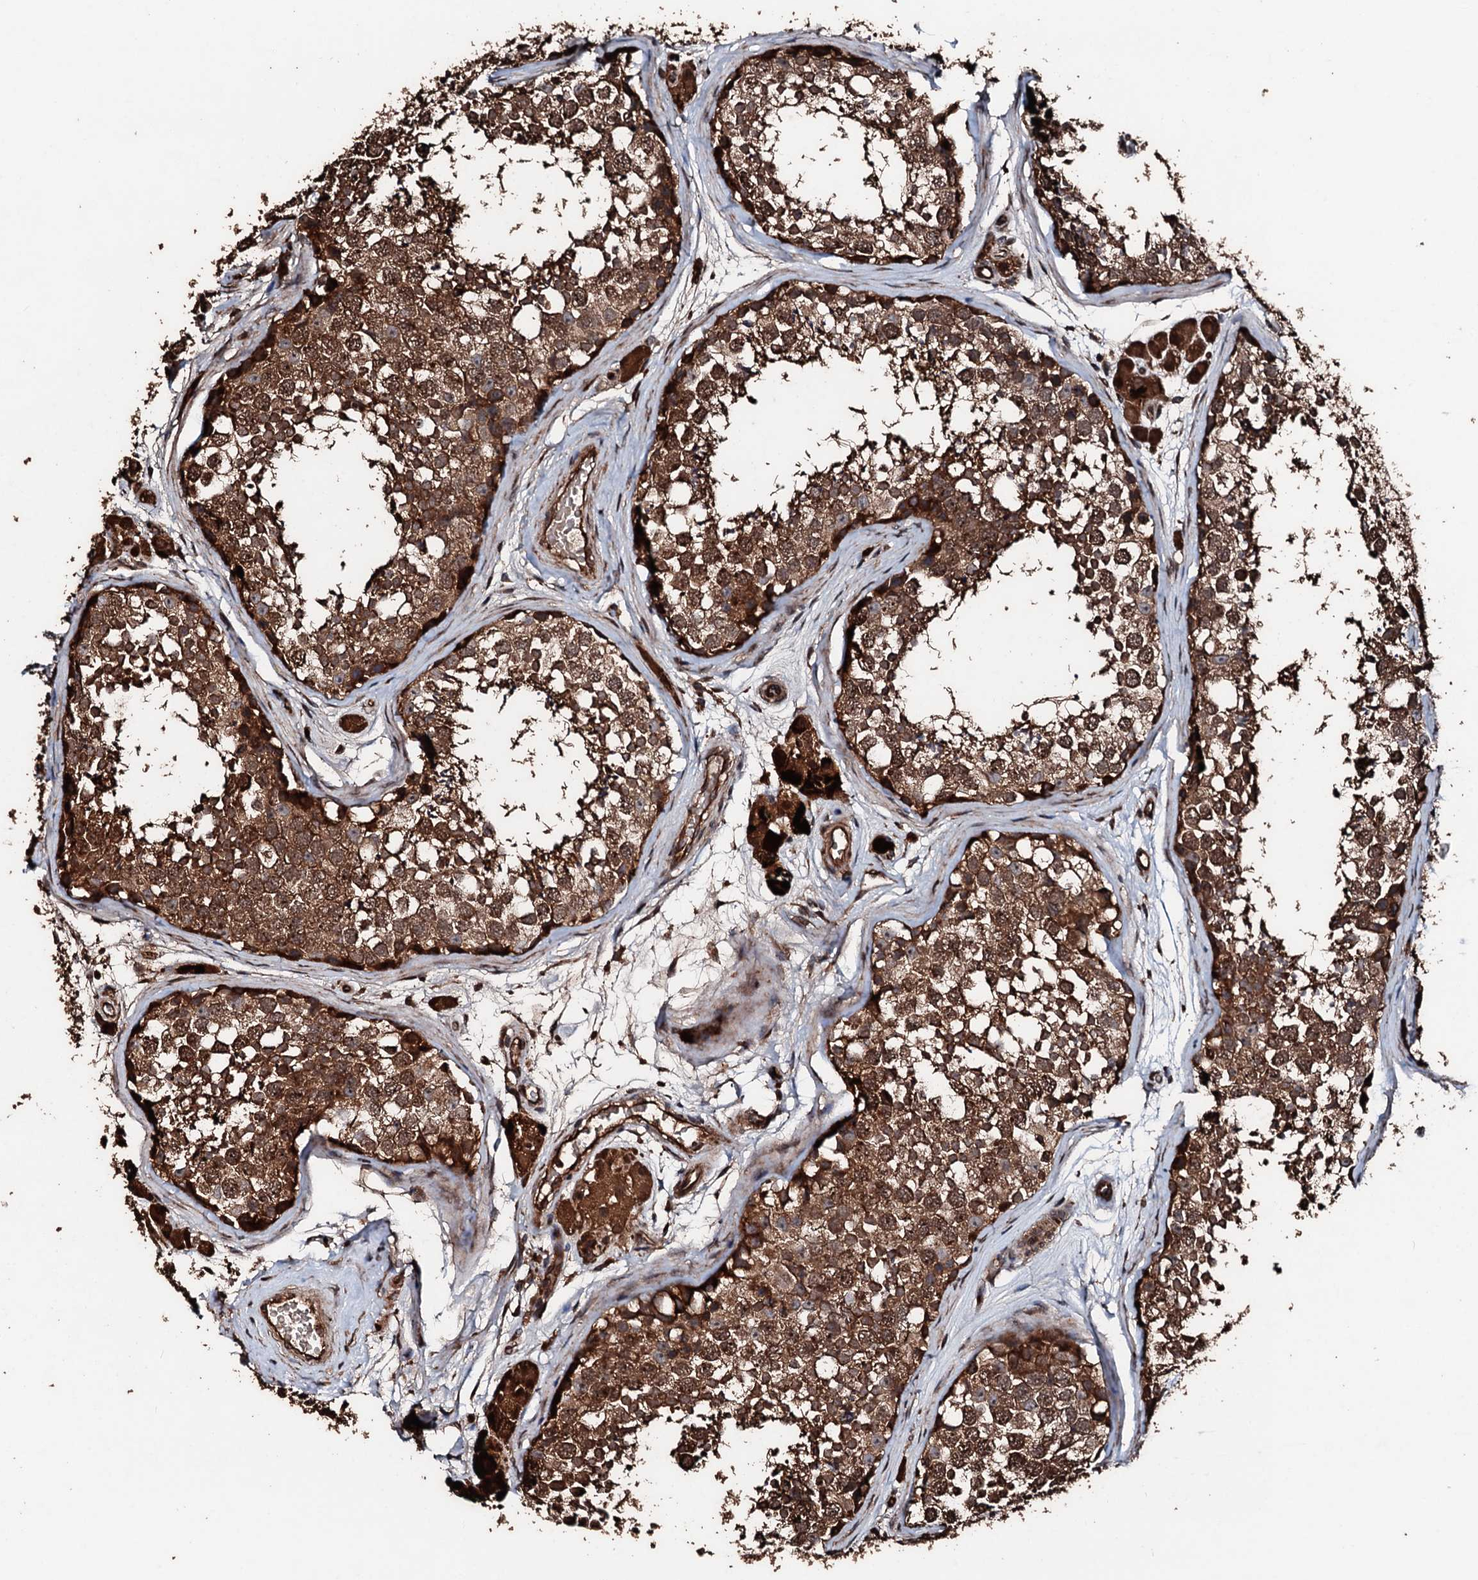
{"staining": {"intensity": "strong", "quantity": ">75%", "location": "cytoplasmic/membranous"}, "tissue": "testis", "cell_type": "Cells in seminiferous ducts", "image_type": "normal", "snomed": [{"axis": "morphology", "description": "Normal tissue, NOS"}, {"axis": "topography", "description": "Testis"}], "caption": "Cells in seminiferous ducts show high levels of strong cytoplasmic/membranous expression in about >75% of cells in normal human testis.", "gene": "KIF18A", "patient": {"sex": "male", "age": 56}}